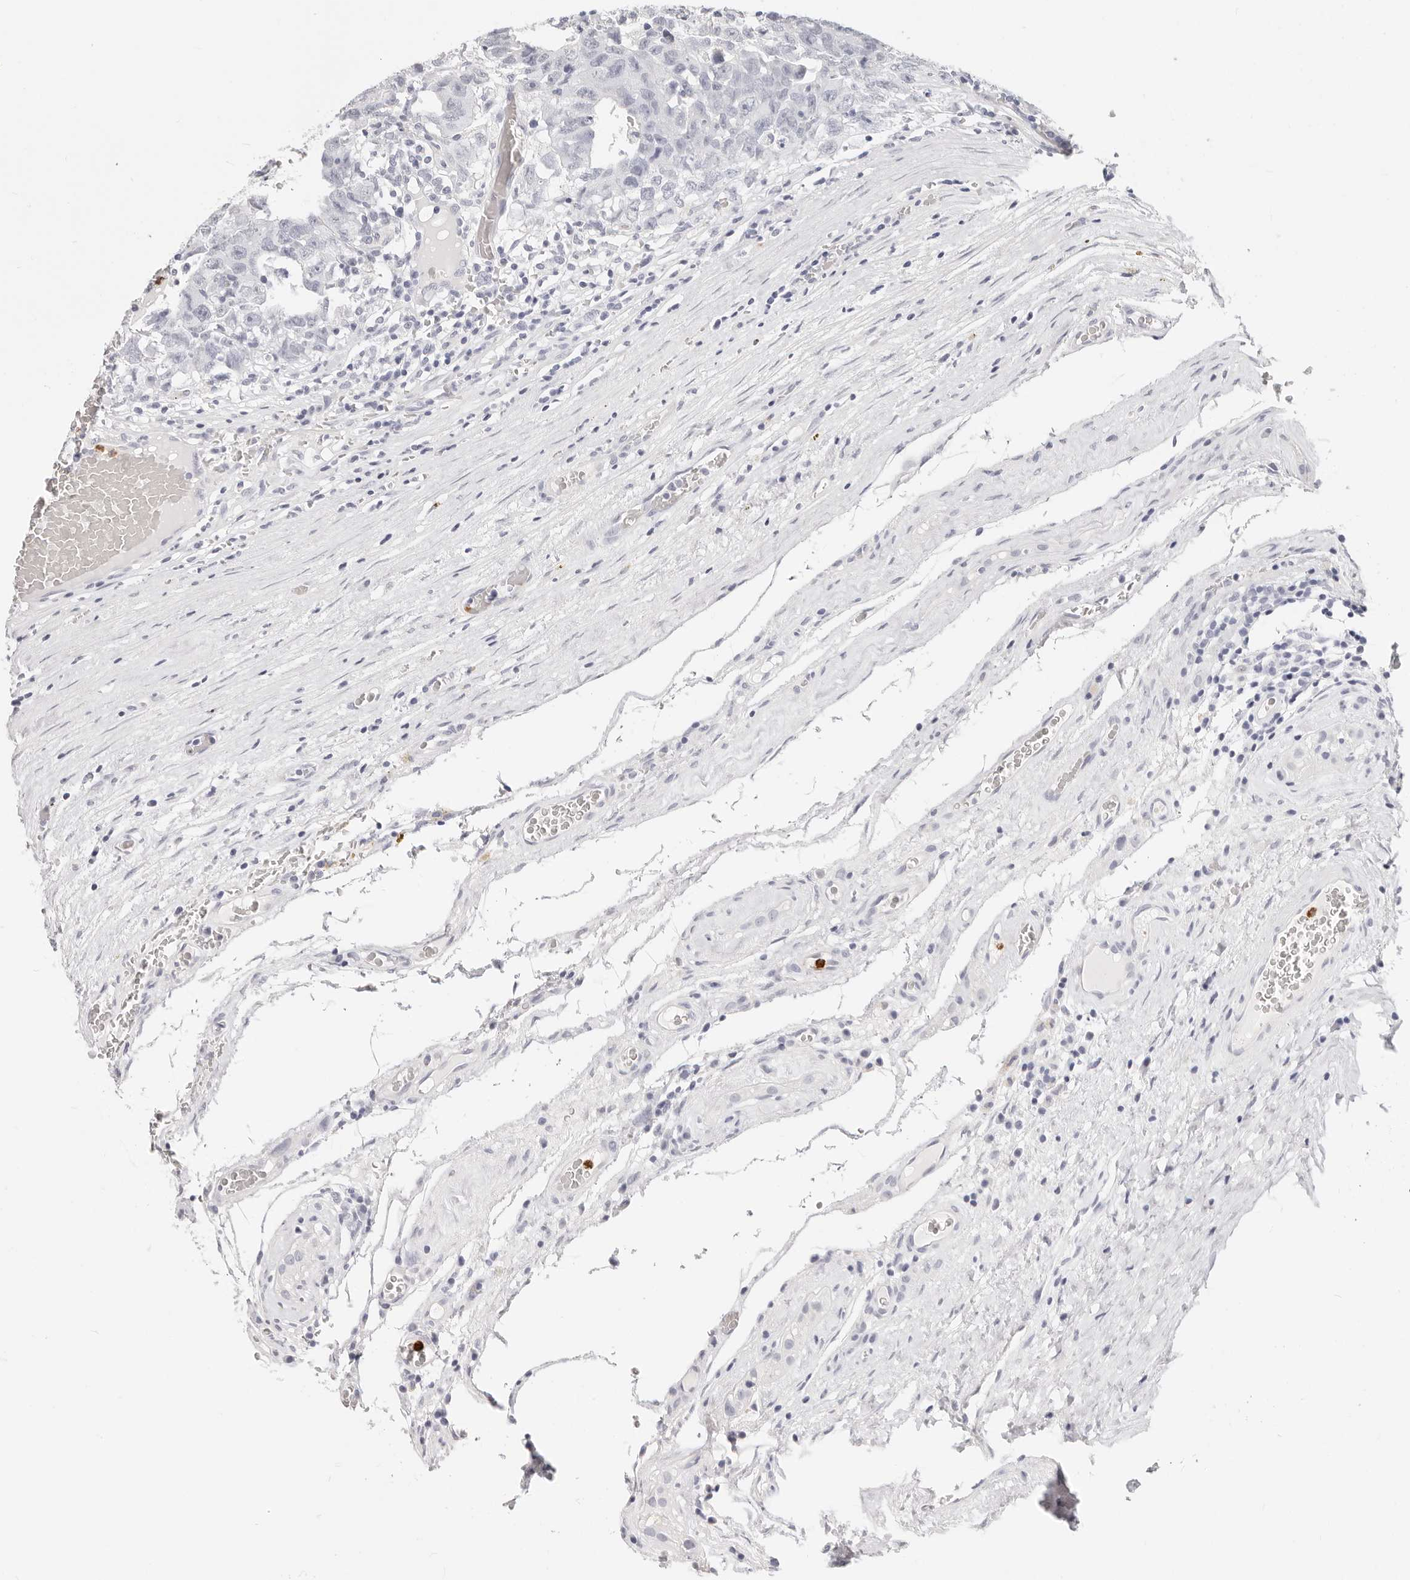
{"staining": {"intensity": "negative", "quantity": "none", "location": "none"}, "tissue": "testis cancer", "cell_type": "Tumor cells", "image_type": "cancer", "snomed": [{"axis": "morphology", "description": "Carcinoma, Embryonal, NOS"}, {"axis": "topography", "description": "Testis"}], "caption": "Testis cancer stained for a protein using immunohistochemistry (IHC) exhibits no staining tumor cells.", "gene": "CAMP", "patient": {"sex": "male", "age": 26}}